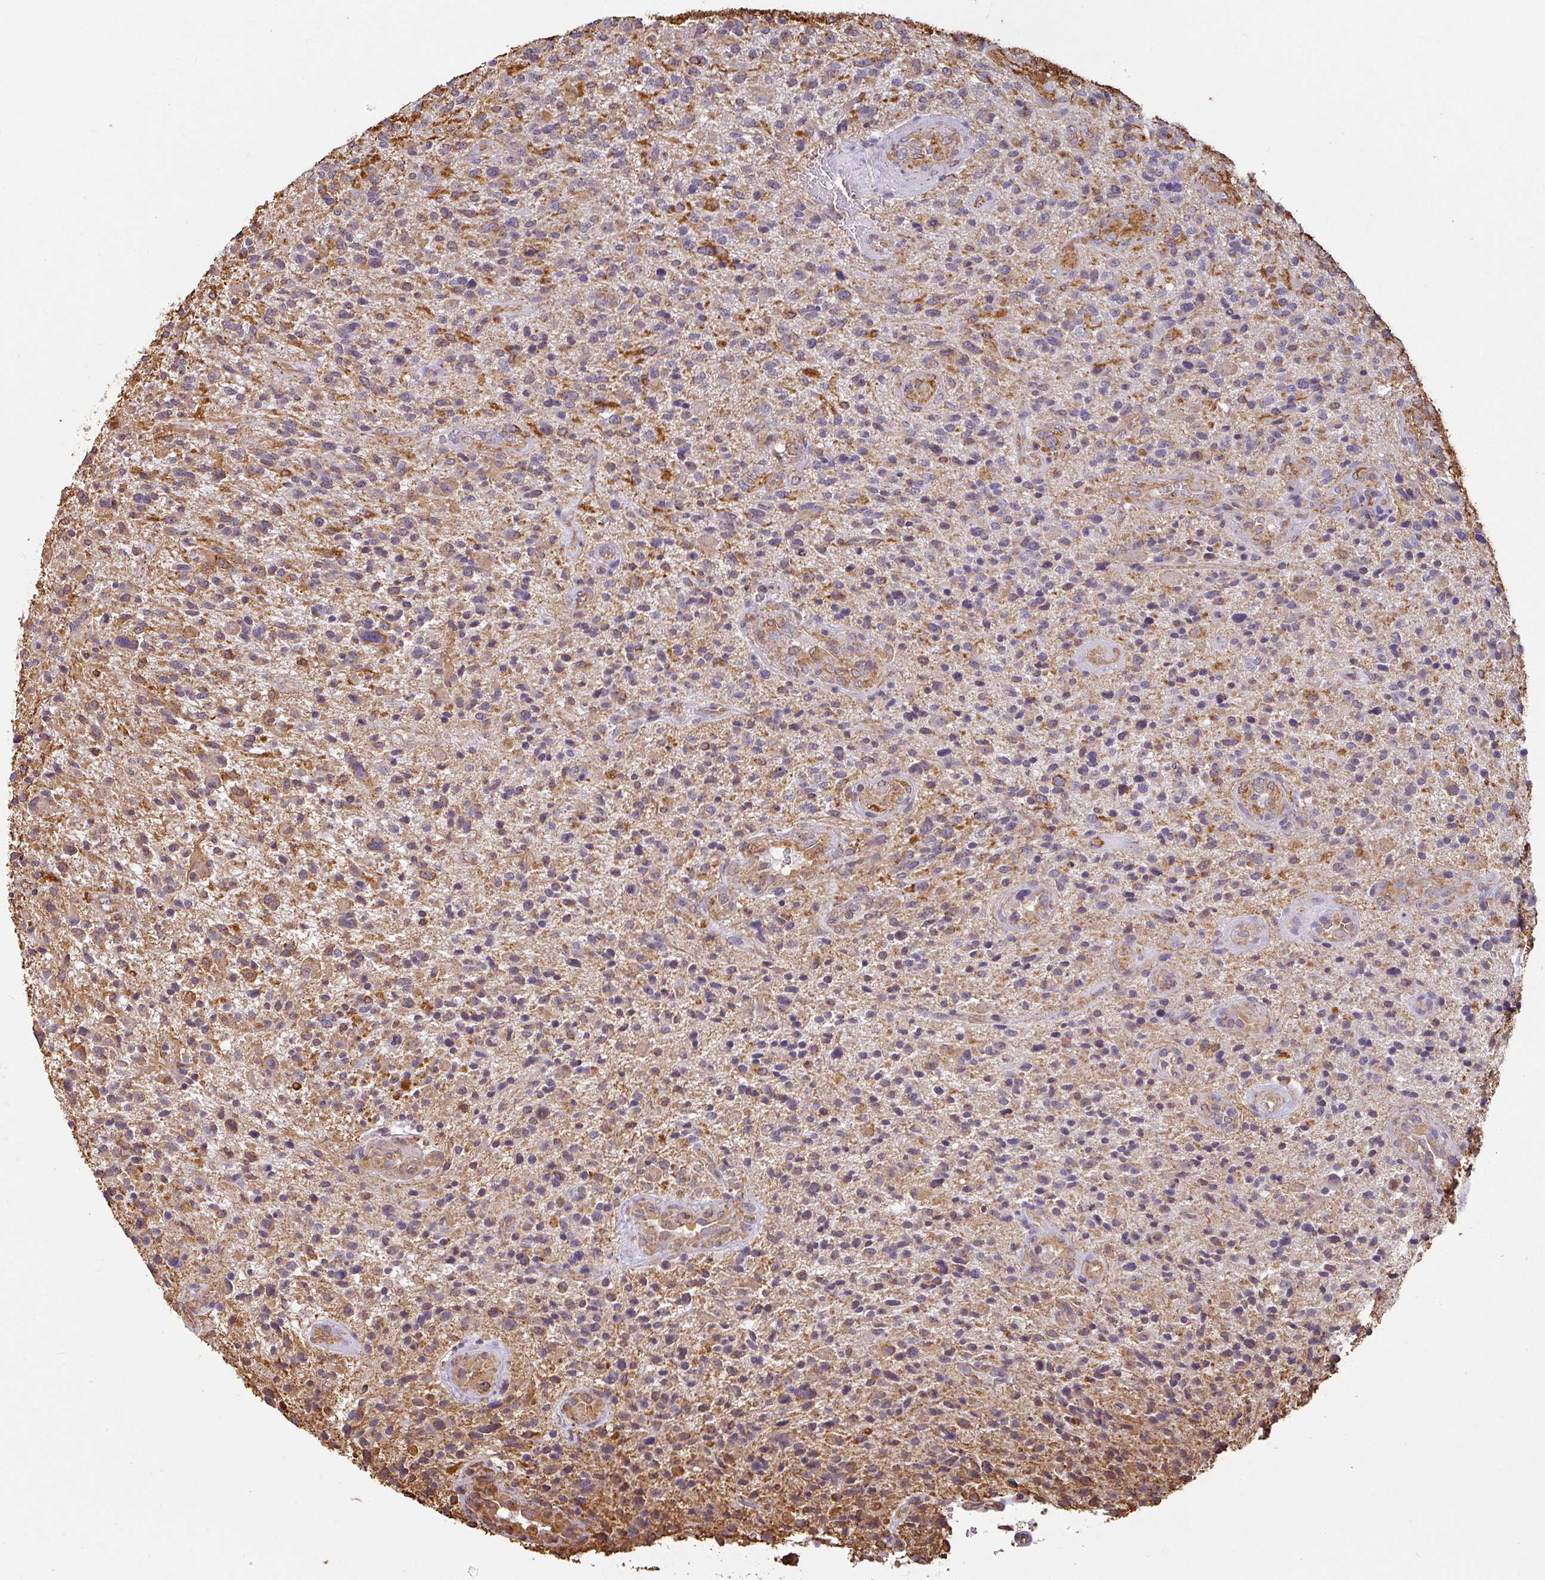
{"staining": {"intensity": "moderate", "quantity": "<25%", "location": "cytoplasmic/membranous"}, "tissue": "glioma", "cell_type": "Tumor cells", "image_type": "cancer", "snomed": [{"axis": "morphology", "description": "Glioma, malignant, High grade"}, {"axis": "topography", "description": "Brain"}], "caption": "Malignant glioma (high-grade) stained with DAB (3,3'-diaminobenzidine) IHC exhibits low levels of moderate cytoplasmic/membranous staining in about <25% of tumor cells. (DAB (3,3'-diaminobenzidine) = brown stain, brightfield microscopy at high magnification).", "gene": "ZNF280C", "patient": {"sex": "male", "age": 47}}